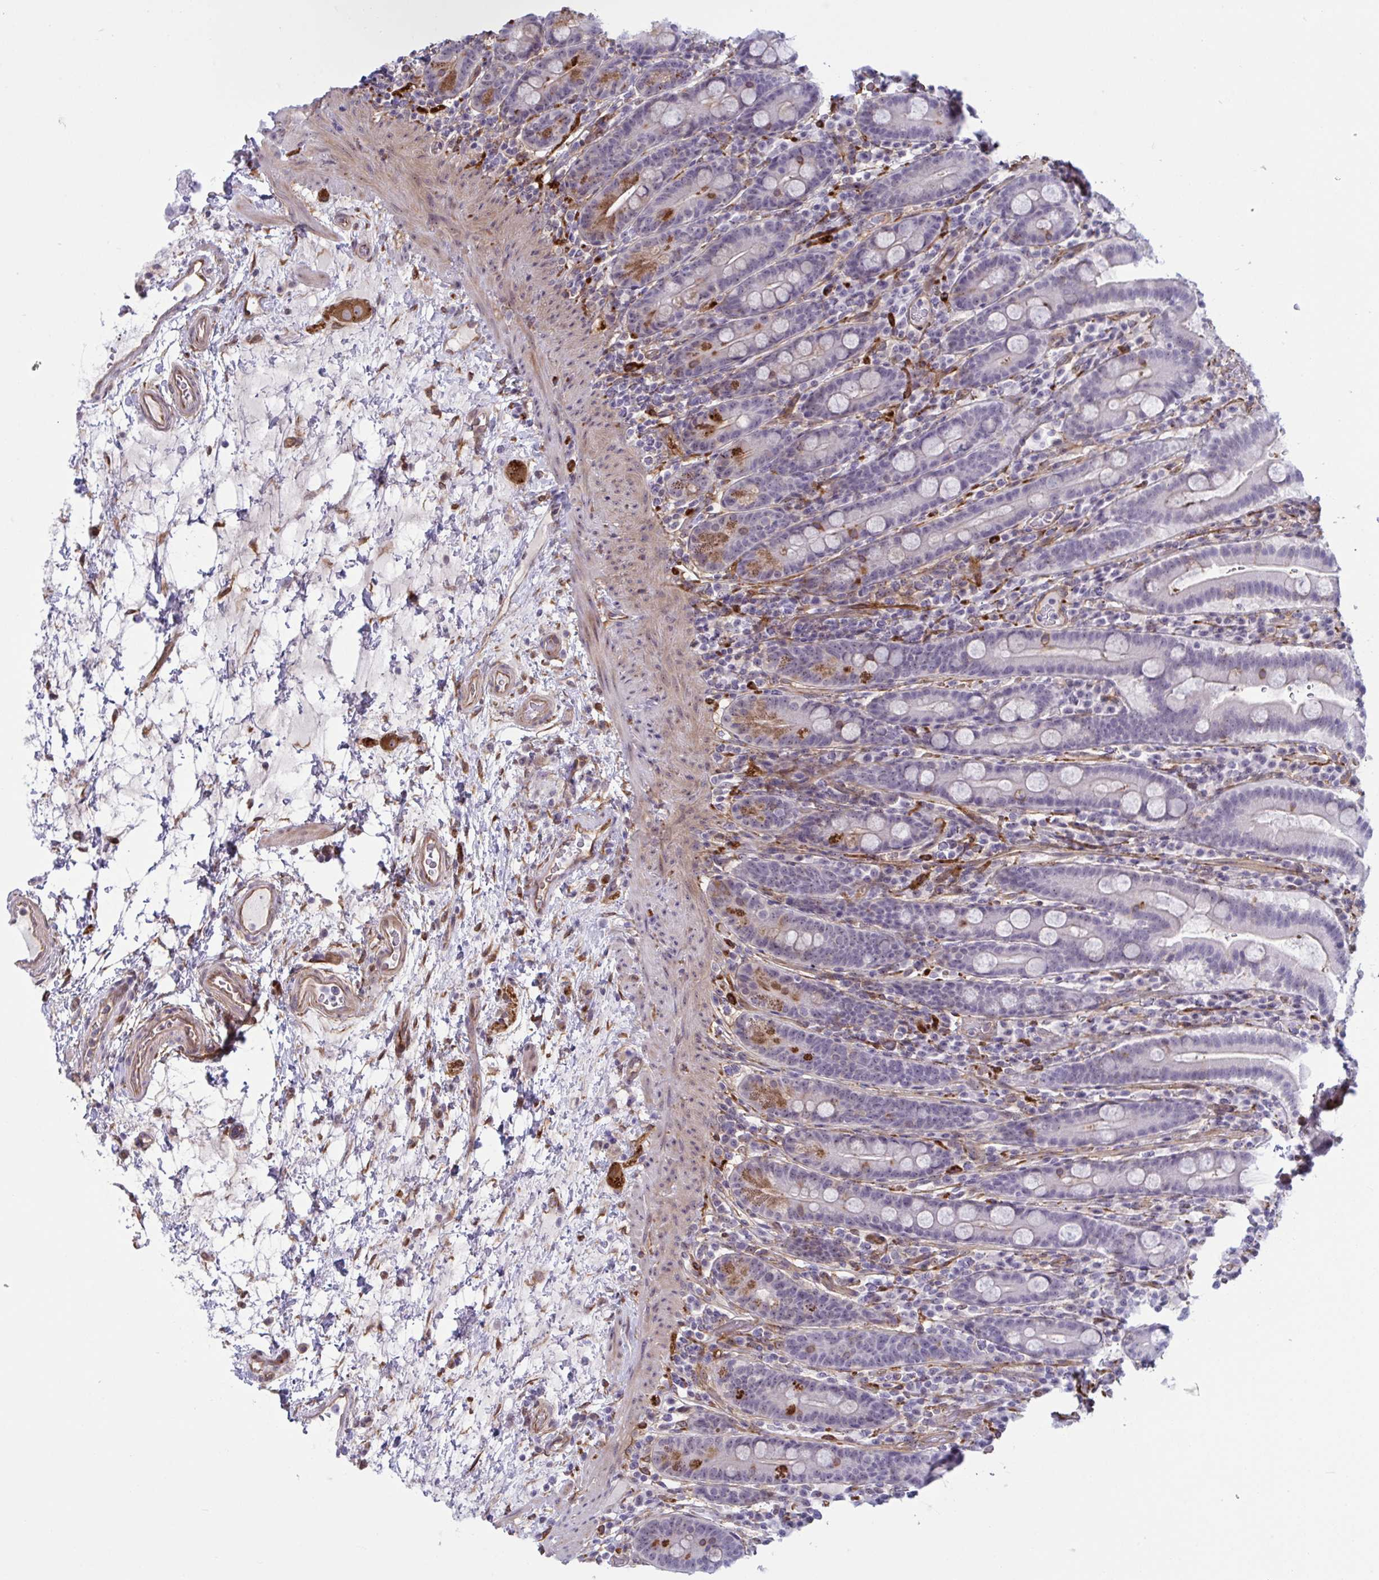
{"staining": {"intensity": "strong", "quantity": "<25%", "location": "cytoplasmic/membranous"}, "tissue": "small intestine", "cell_type": "Glandular cells", "image_type": "normal", "snomed": [{"axis": "morphology", "description": "Normal tissue, NOS"}, {"axis": "topography", "description": "Small intestine"}], "caption": "Small intestine stained with immunohistochemistry (IHC) demonstrates strong cytoplasmic/membranous staining in approximately <25% of glandular cells. (brown staining indicates protein expression, while blue staining denotes nuclei).", "gene": "PRRT4", "patient": {"sex": "male", "age": 26}}